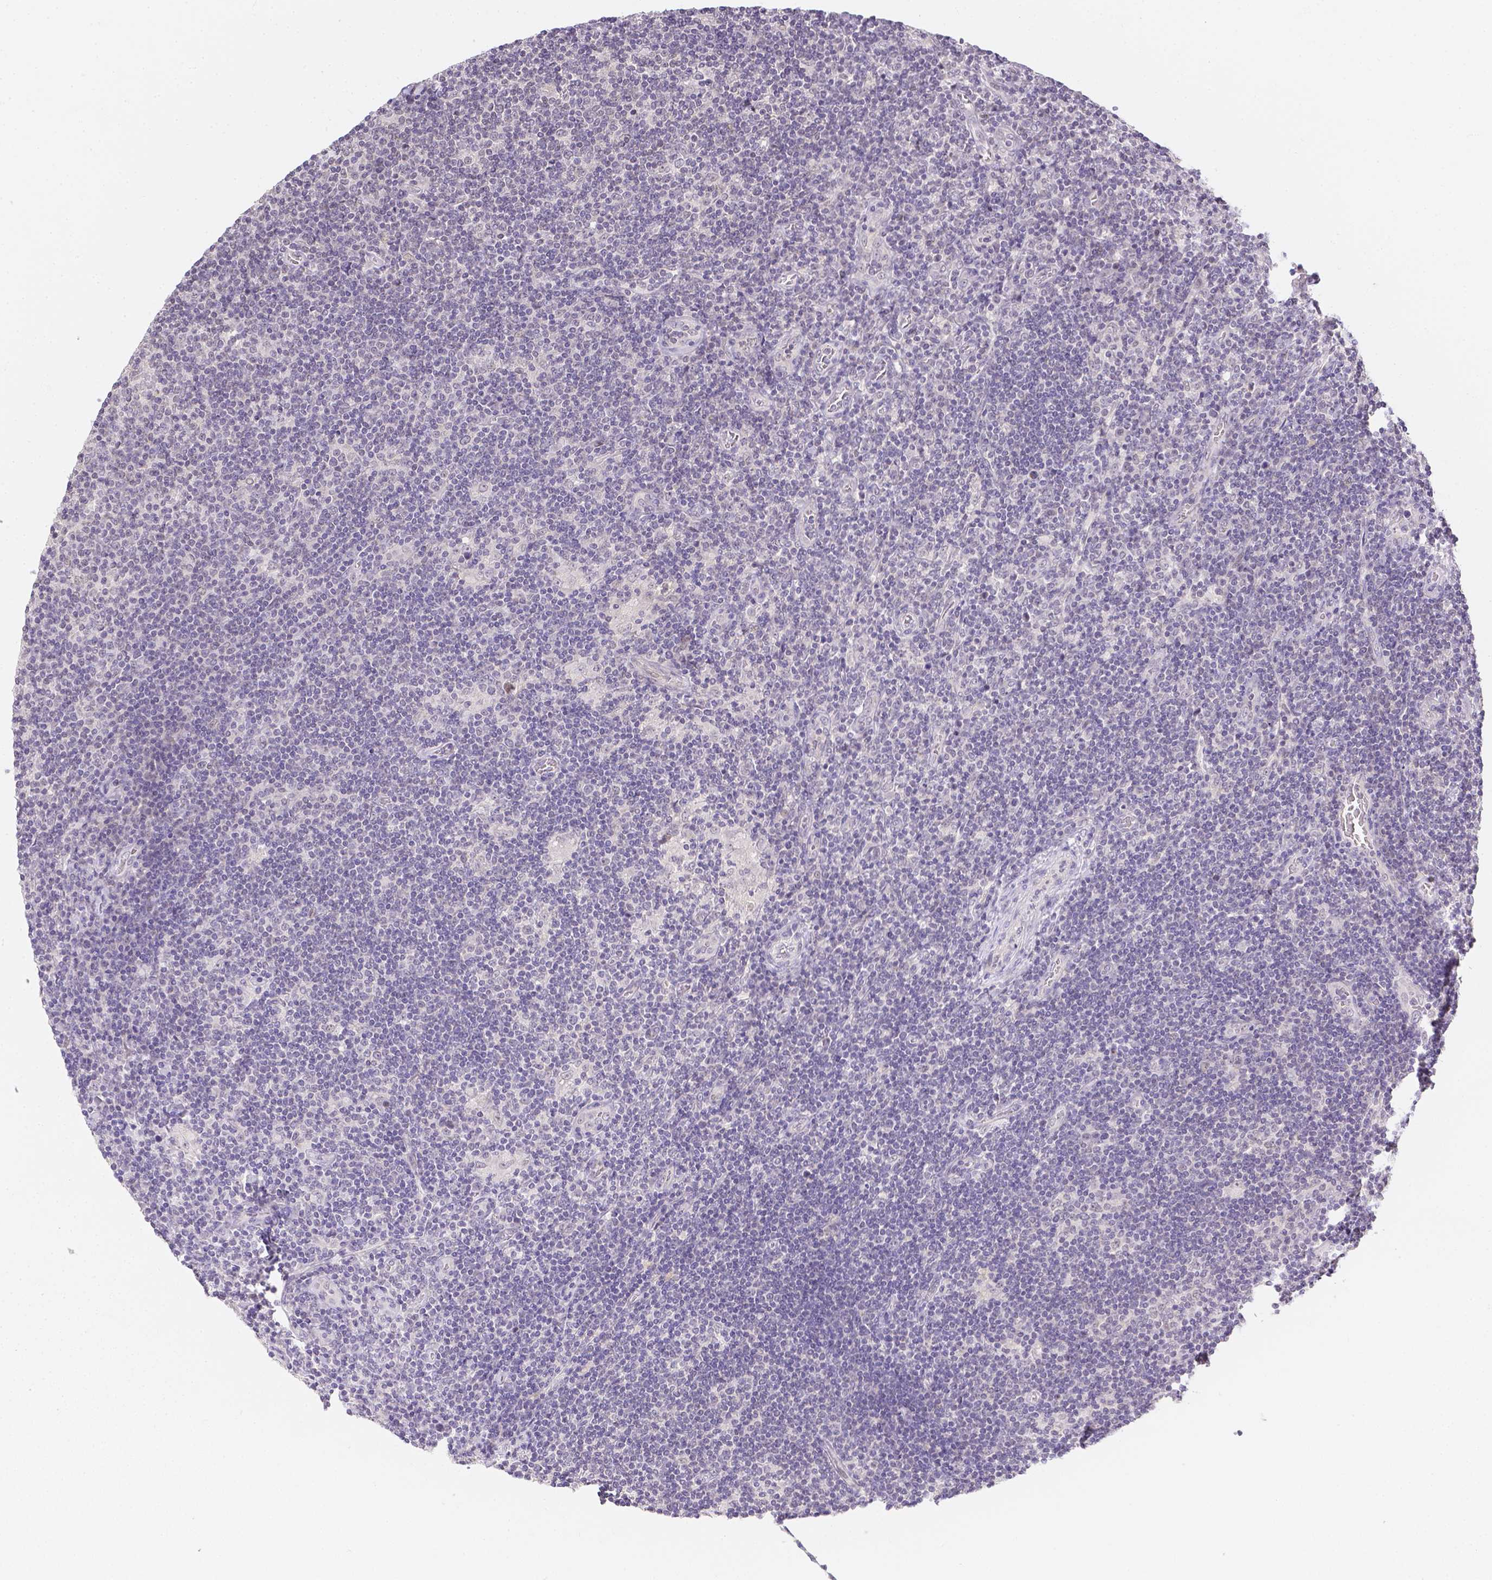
{"staining": {"intensity": "negative", "quantity": "none", "location": "none"}, "tissue": "lymphoma", "cell_type": "Tumor cells", "image_type": "cancer", "snomed": [{"axis": "morphology", "description": "Hodgkin's disease, NOS"}, {"axis": "topography", "description": "Lymph node"}], "caption": "An IHC image of lymphoma is shown. There is no staining in tumor cells of lymphoma. (Brightfield microscopy of DAB IHC at high magnification).", "gene": "ZNF280B", "patient": {"sex": "male", "age": 40}}